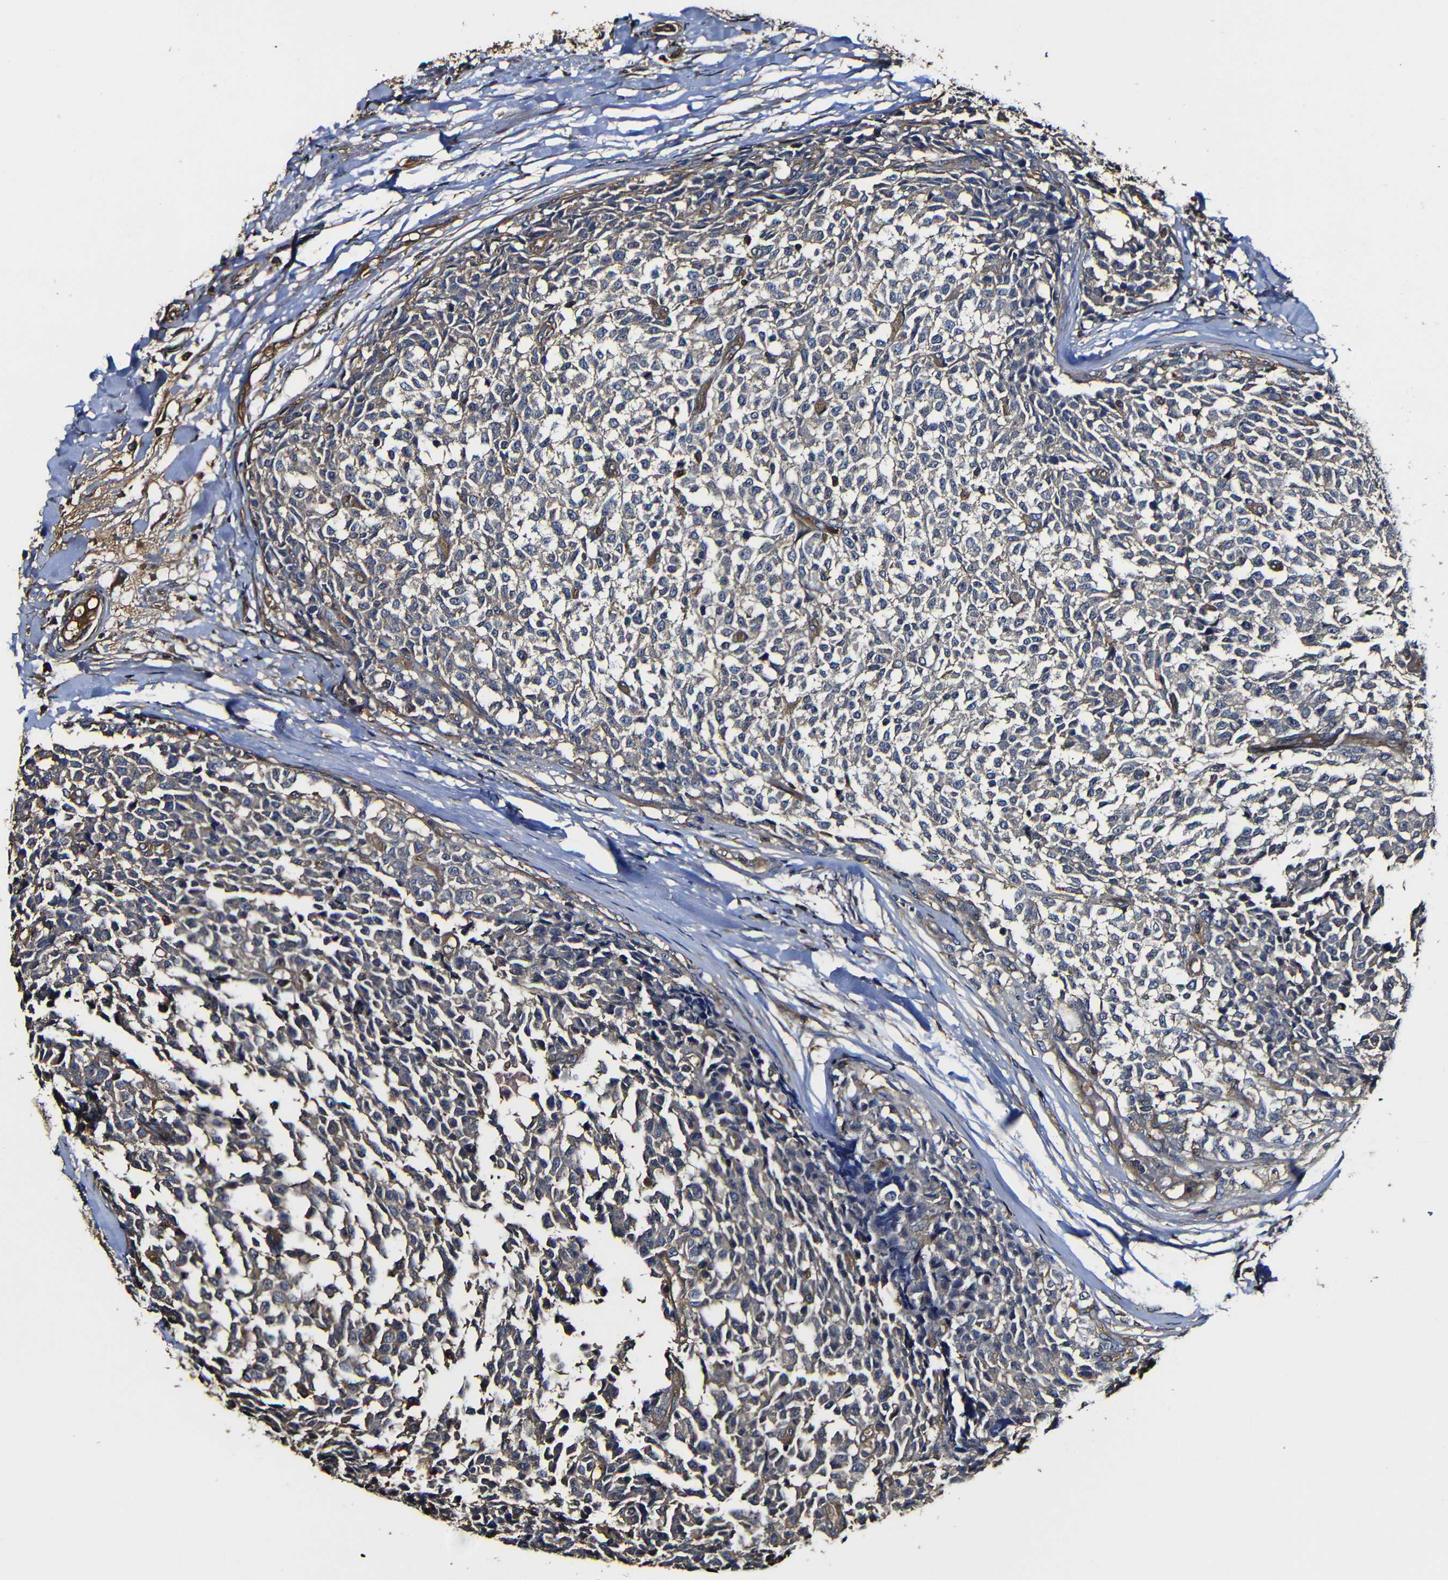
{"staining": {"intensity": "negative", "quantity": "none", "location": "none"}, "tissue": "testis cancer", "cell_type": "Tumor cells", "image_type": "cancer", "snomed": [{"axis": "morphology", "description": "Seminoma, NOS"}, {"axis": "topography", "description": "Testis"}], "caption": "Human testis seminoma stained for a protein using immunohistochemistry (IHC) shows no positivity in tumor cells.", "gene": "MSN", "patient": {"sex": "male", "age": 59}}